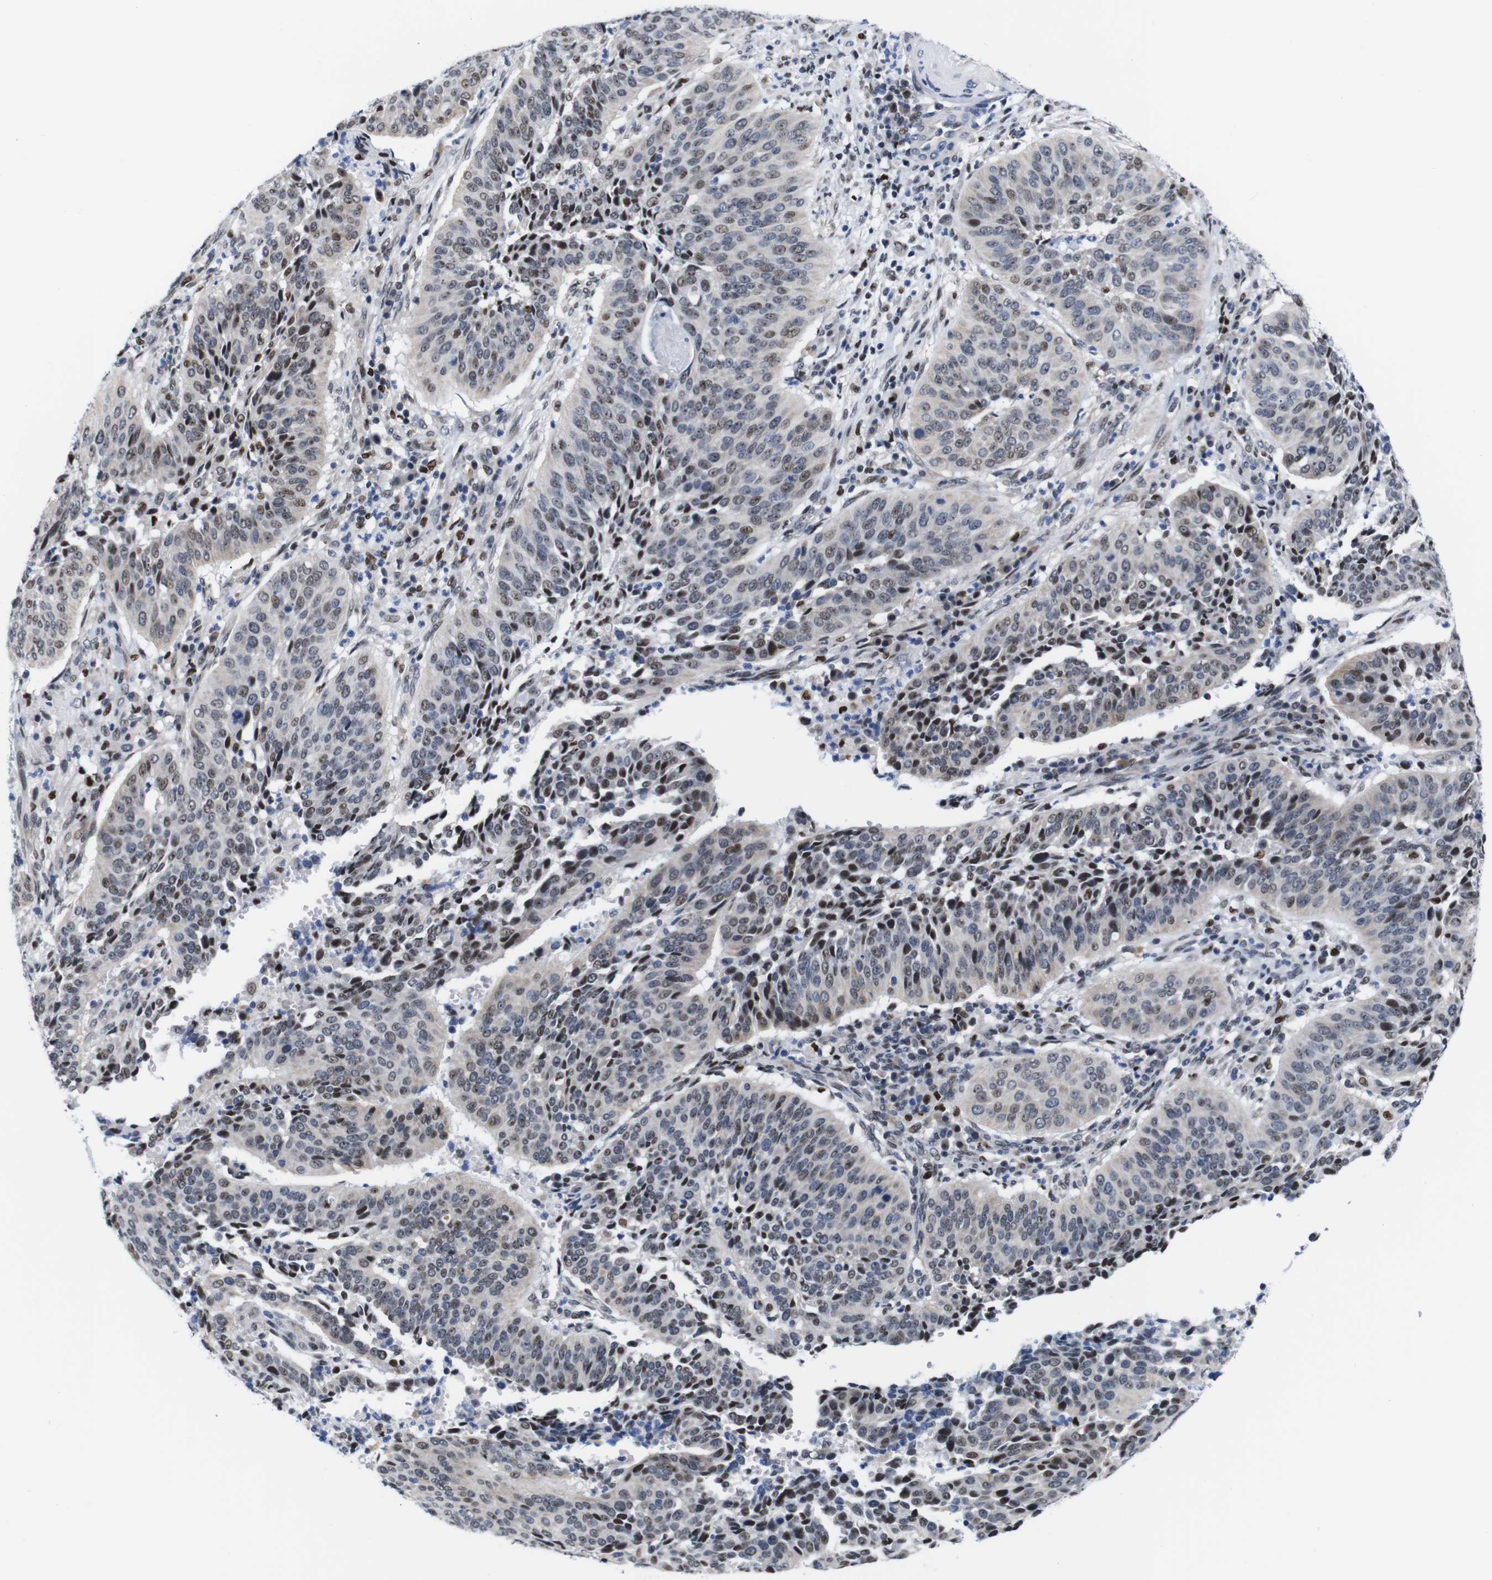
{"staining": {"intensity": "weak", "quantity": "25%-75%", "location": "nuclear"}, "tissue": "cervical cancer", "cell_type": "Tumor cells", "image_type": "cancer", "snomed": [{"axis": "morphology", "description": "Normal tissue, NOS"}, {"axis": "morphology", "description": "Squamous cell carcinoma, NOS"}, {"axis": "topography", "description": "Cervix"}], "caption": "This histopathology image shows immunohistochemistry (IHC) staining of human cervical cancer, with low weak nuclear positivity in approximately 25%-75% of tumor cells.", "gene": "GATA6", "patient": {"sex": "female", "age": 39}}